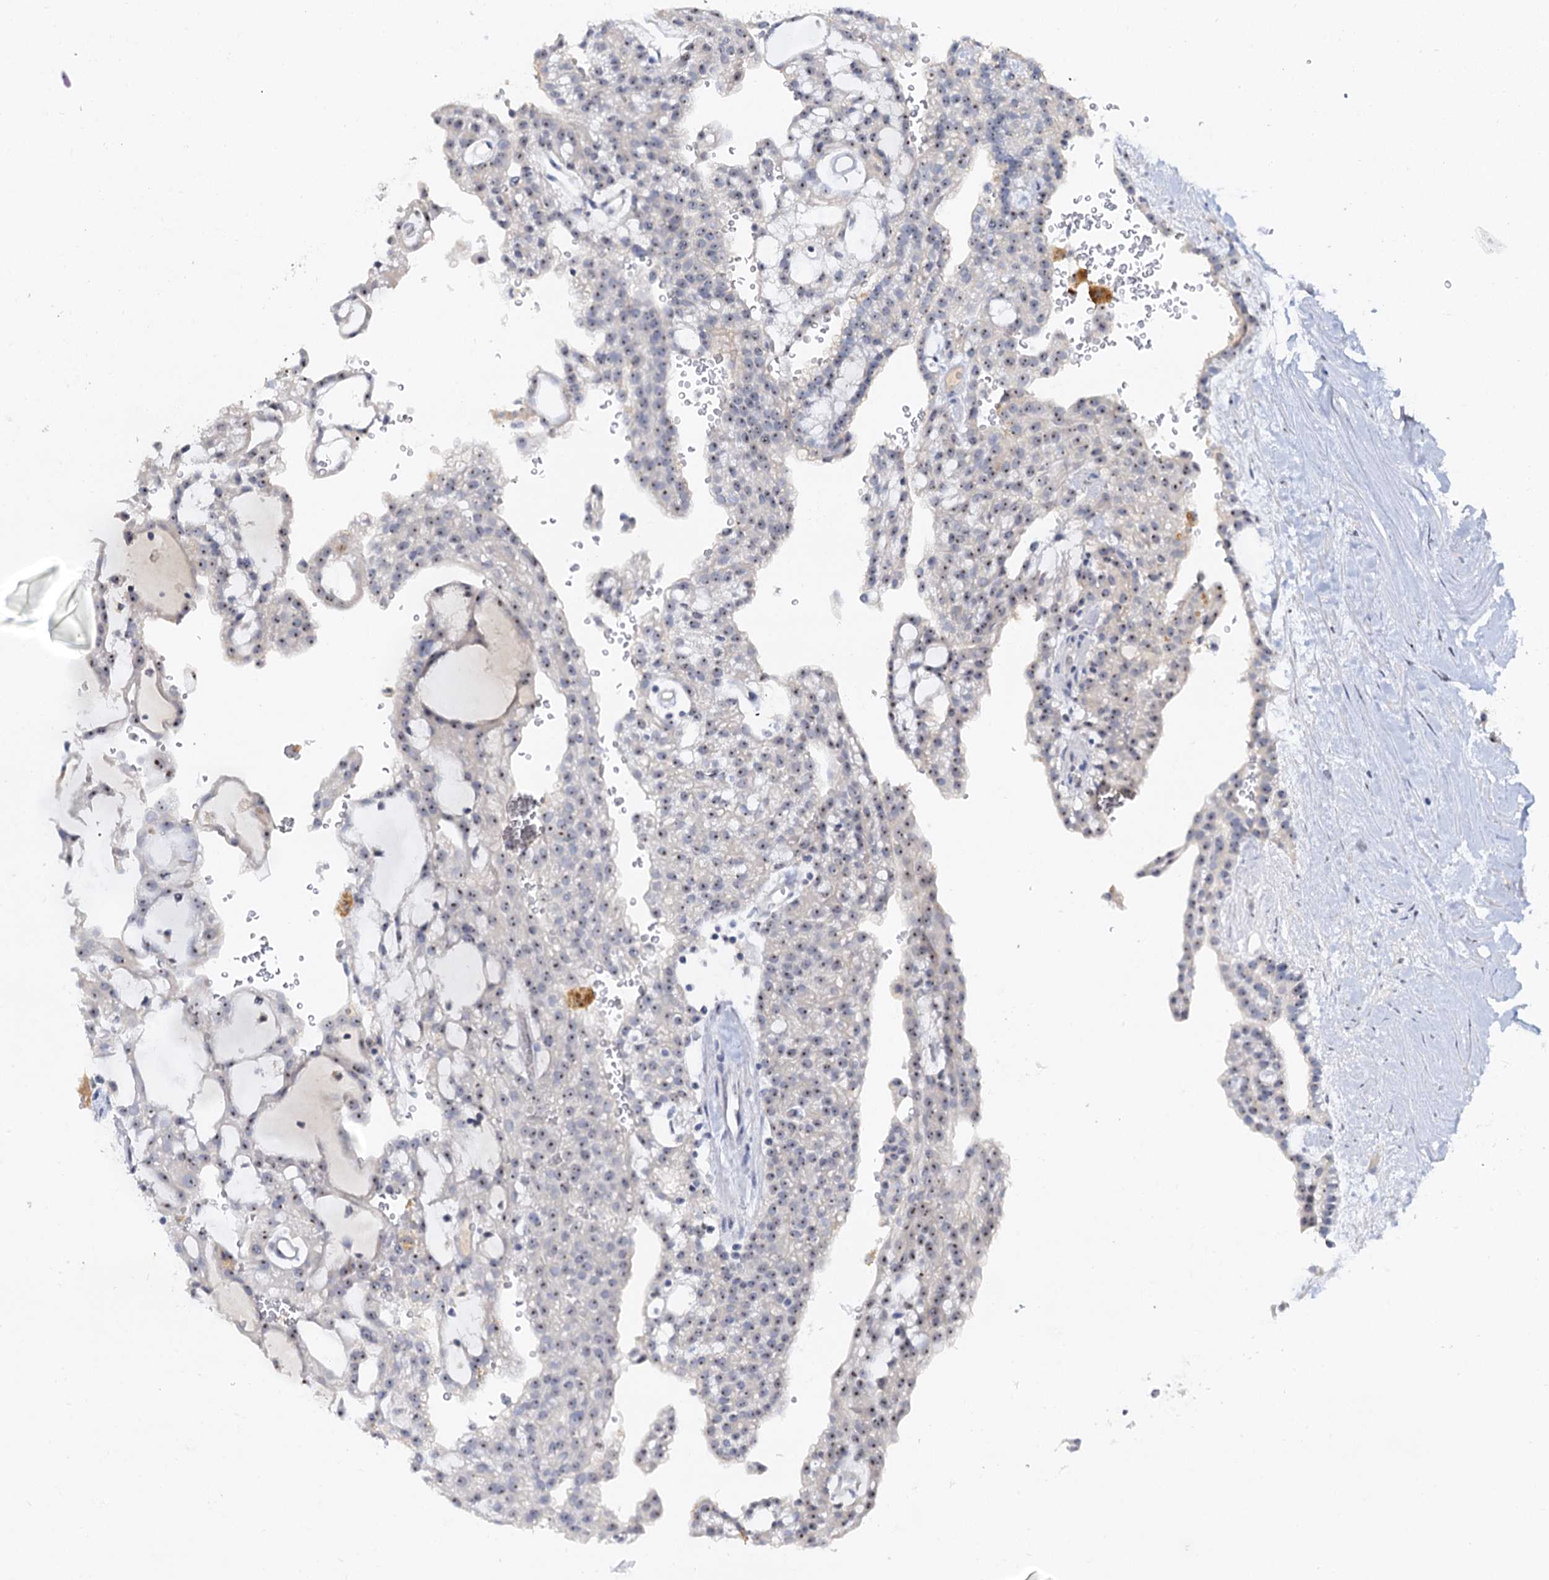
{"staining": {"intensity": "weak", "quantity": ">75%", "location": "nuclear"}, "tissue": "renal cancer", "cell_type": "Tumor cells", "image_type": "cancer", "snomed": [{"axis": "morphology", "description": "Adenocarcinoma, NOS"}, {"axis": "topography", "description": "Kidney"}], "caption": "Weak nuclear positivity is appreciated in about >75% of tumor cells in renal cancer (adenocarcinoma).", "gene": "NOP2", "patient": {"sex": "male", "age": 63}}